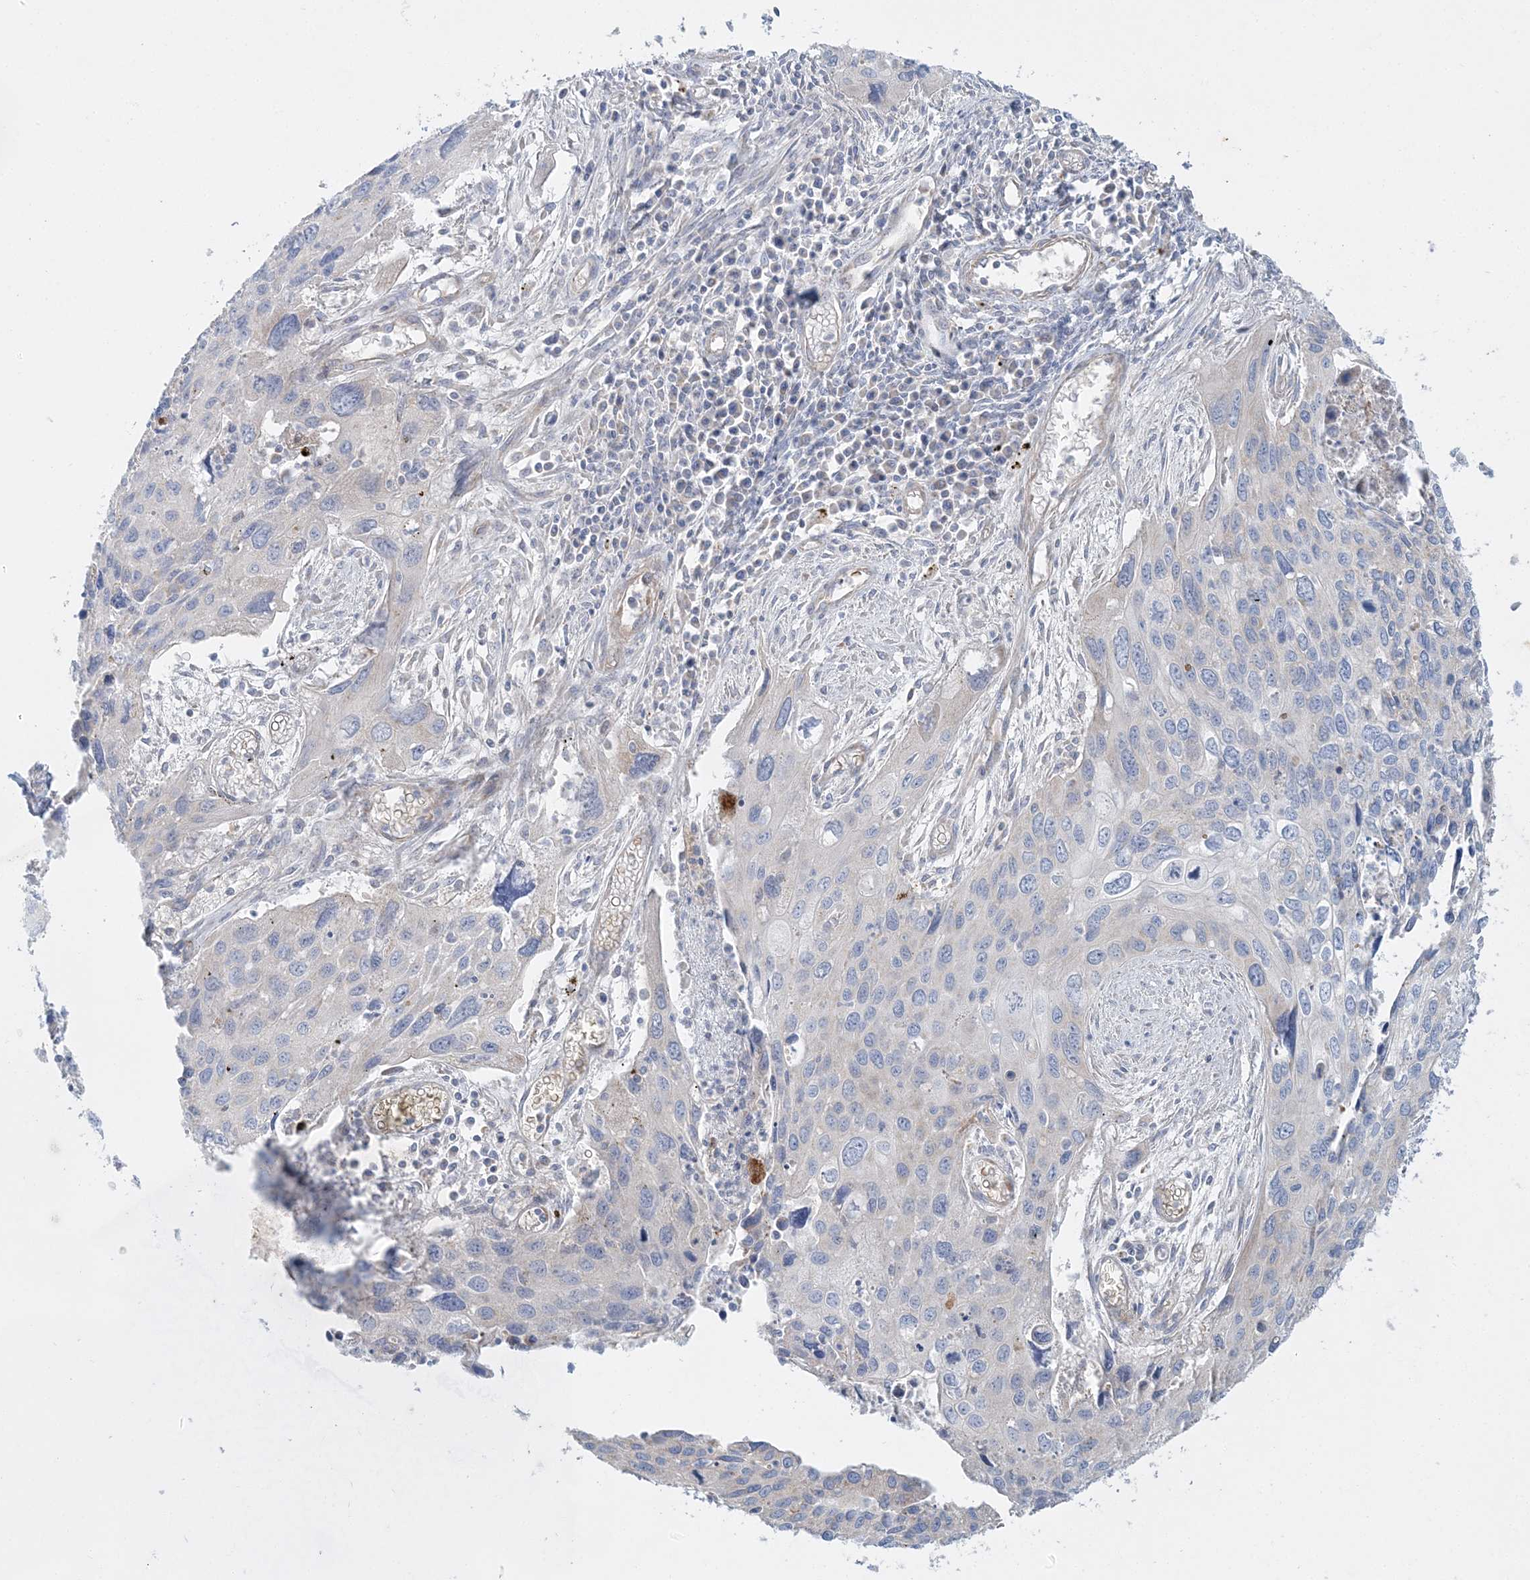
{"staining": {"intensity": "negative", "quantity": "none", "location": "none"}, "tissue": "cervical cancer", "cell_type": "Tumor cells", "image_type": "cancer", "snomed": [{"axis": "morphology", "description": "Squamous cell carcinoma, NOS"}, {"axis": "topography", "description": "Cervix"}], "caption": "This is a image of IHC staining of cervical cancer, which shows no staining in tumor cells.", "gene": "TBC1D14", "patient": {"sex": "female", "age": 55}}